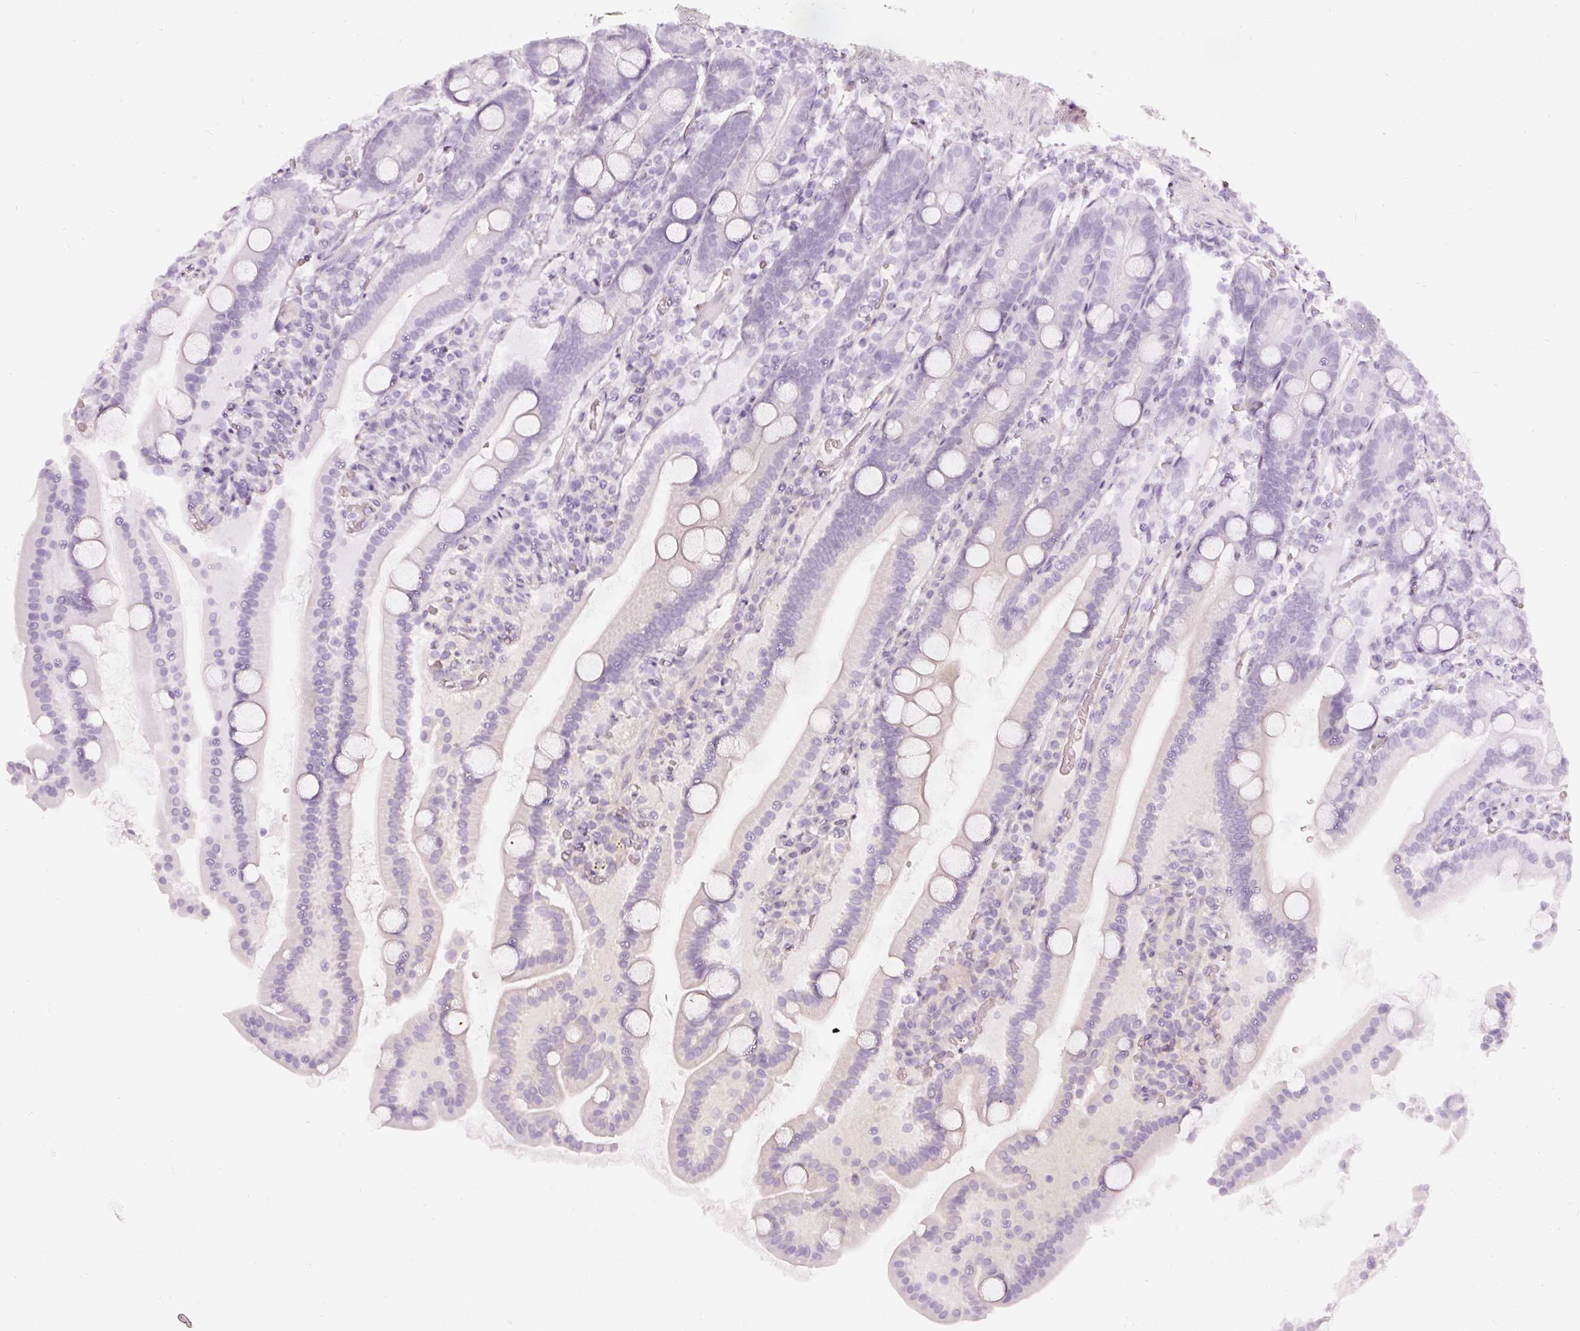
{"staining": {"intensity": "negative", "quantity": "none", "location": "none"}, "tissue": "duodenum", "cell_type": "Glandular cells", "image_type": "normal", "snomed": [{"axis": "morphology", "description": "Normal tissue, NOS"}, {"axis": "topography", "description": "Duodenum"}], "caption": "IHC of unremarkable human duodenum demonstrates no expression in glandular cells. (Brightfield microscopy of DAB (3,3'-diaminobenzidine) immunohistochemistry at high magnification).", "gene": "CNP", "patient": {"sex": "male", "age": 55}}